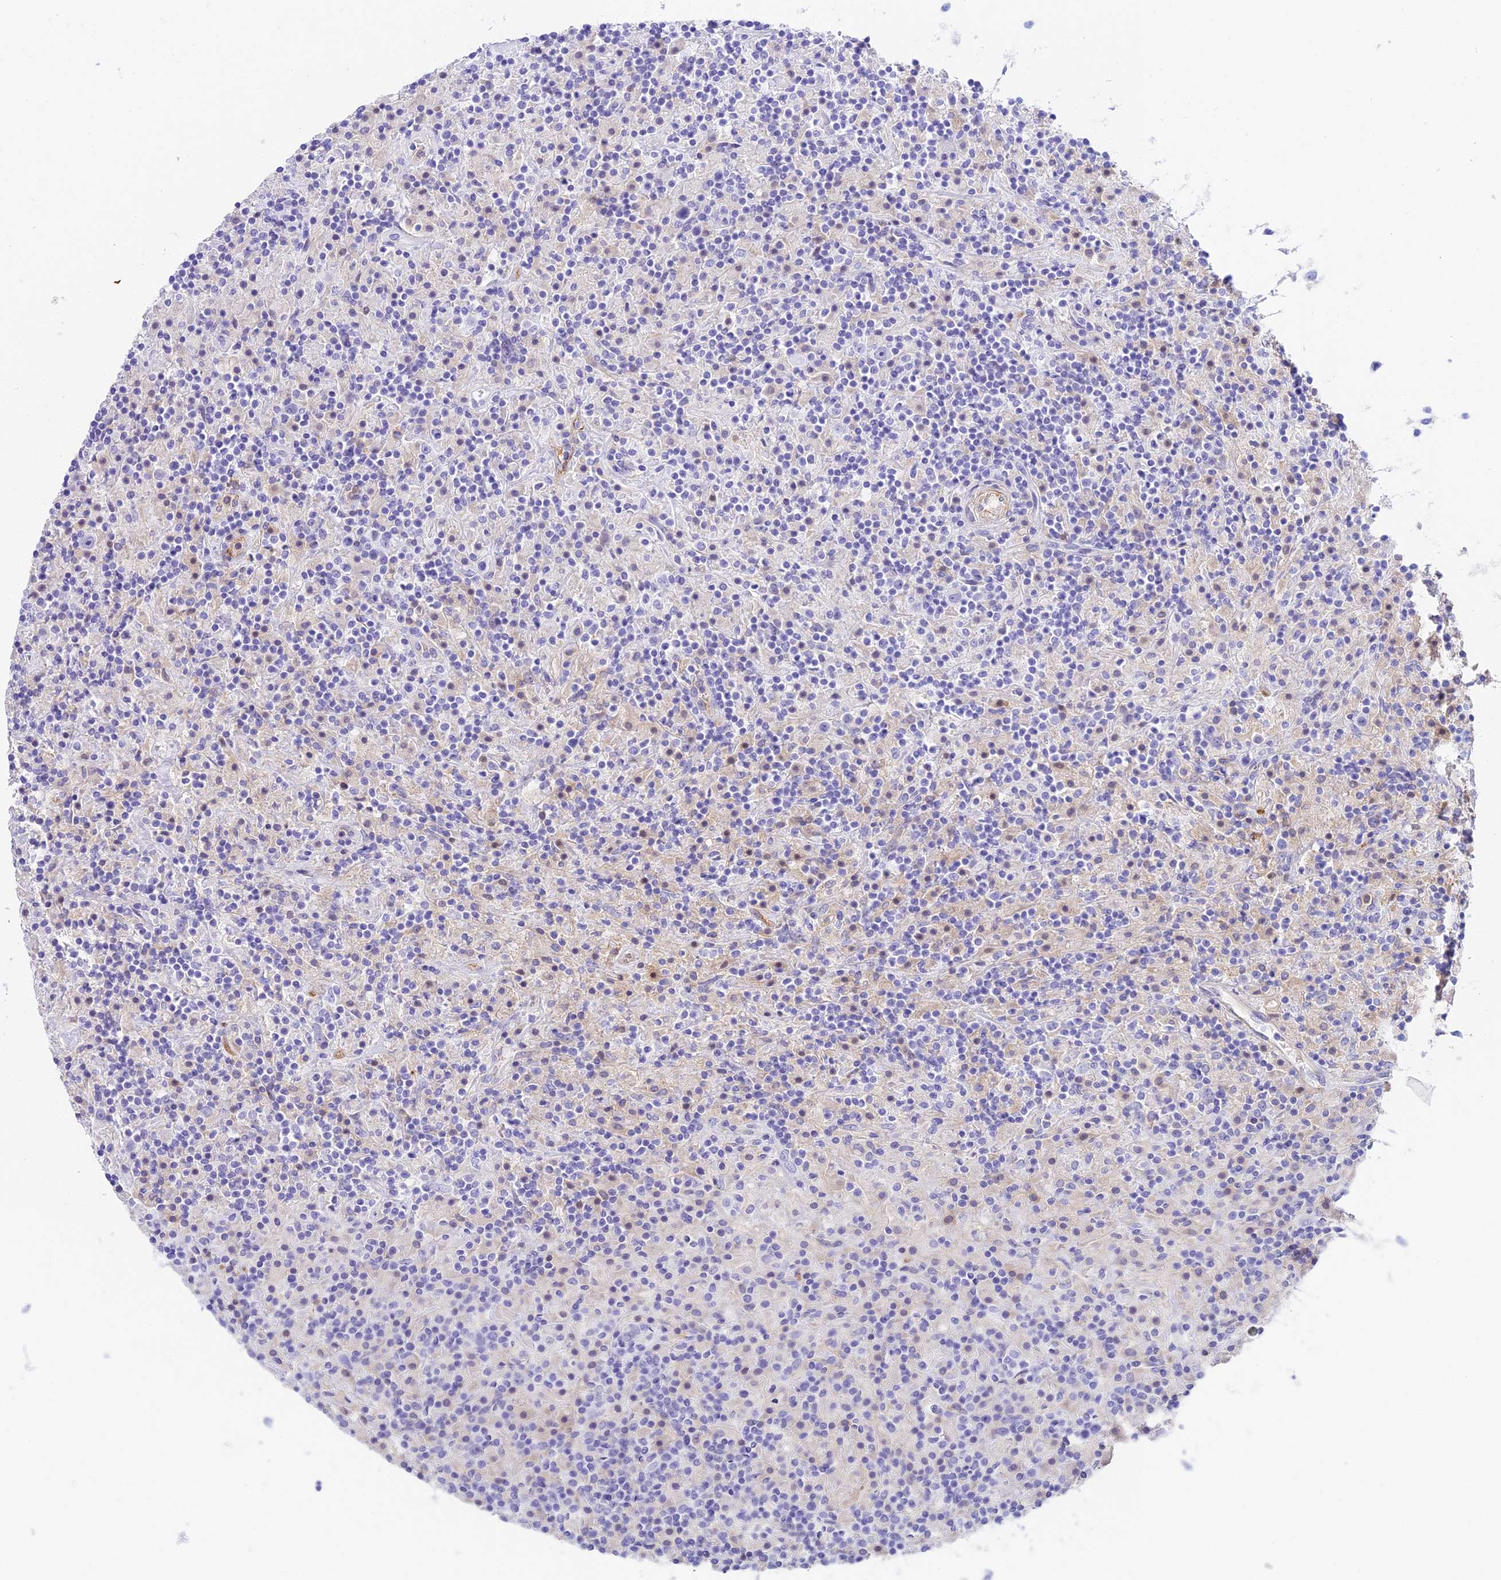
{"staining": {"intensity": "negative", "quantity": "none", "location": "none"}, "tissue": "lymphoma", "cell_type": "Tumor cells", "image_type": "cancer", "snomed": [{"axis": "morphology", "description": "Hodgkin's disease, NOS"}, {"axis": "topography", "description": "Lymph node"}], "caption": "This is a histopathology image of immunohistochemistry staining of lymphoma, which shows no staining in tumor cells.", "gene": "HOMER3", "patient": {"sex": "male", "age": 70}}